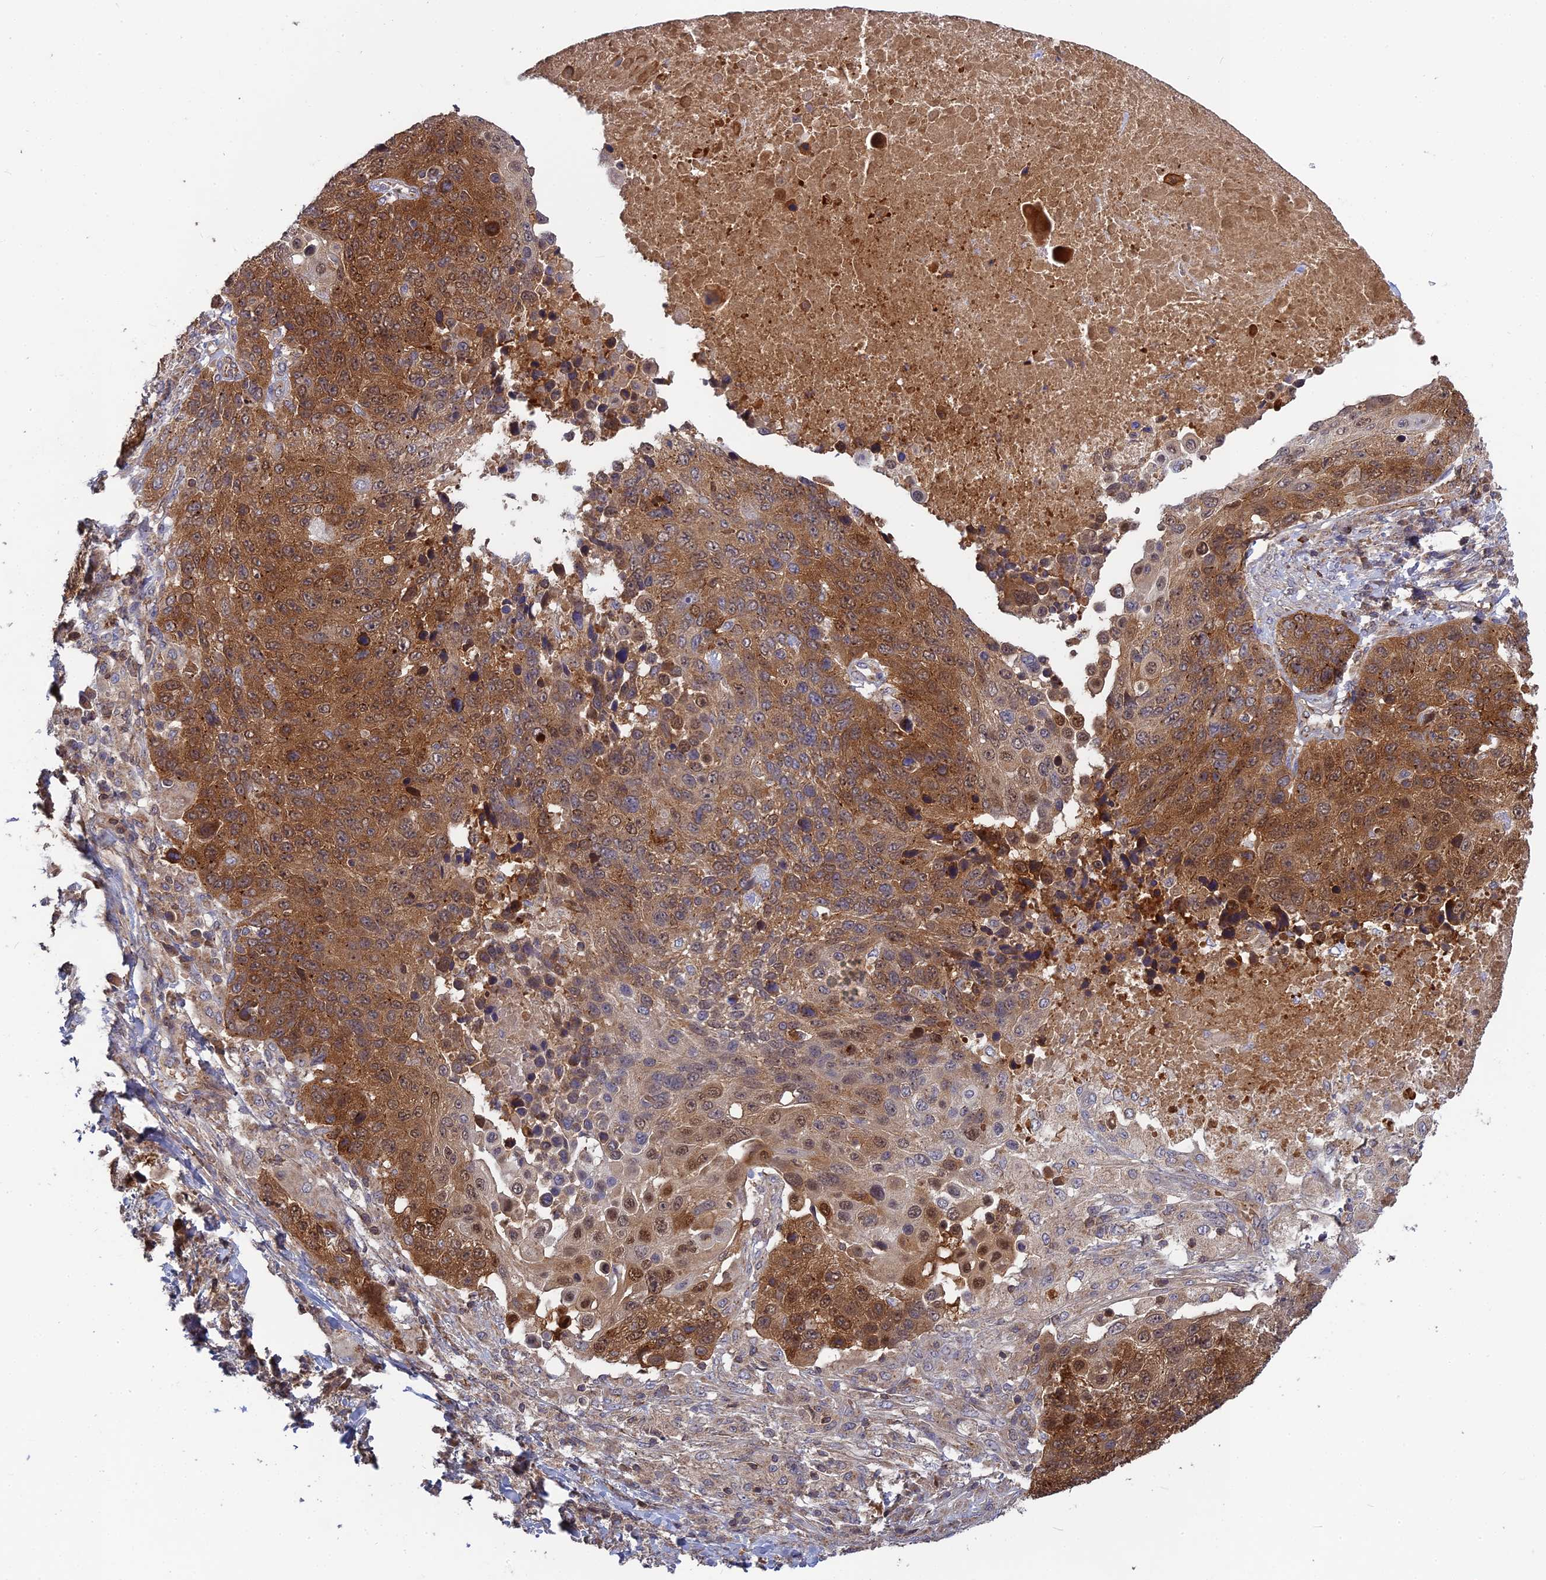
{"staining": {"intensity": "moderate", "quantity": ">75%", "location": "cytoplasmic/membranous,nuclear"}, "tissue": "lung cancer", "cell_type": "Tumor cells", "image_type": "cancer", "snomed": [{"axis": "morphology", "description": "Normal tissue, NOS"}, {"axis": "morphology", "description": "Squamous cell carcinoma, NOS"}, {"axis": "topography", "description": "Lymph node"}, {"axis": "topography", "description": "Lung"}], "caption": "Squamous cell carcinoma (lung) stained for a protein shows moderate cytoplasmic/membranous and nuclear positivity in tumor cells. (Stains: DAB in brown, nuclei in blue, Microscopy: brightfield microscopy at high magnification).", "gene": "RPIA", "patient": {"sex": "male", "age": 66}}